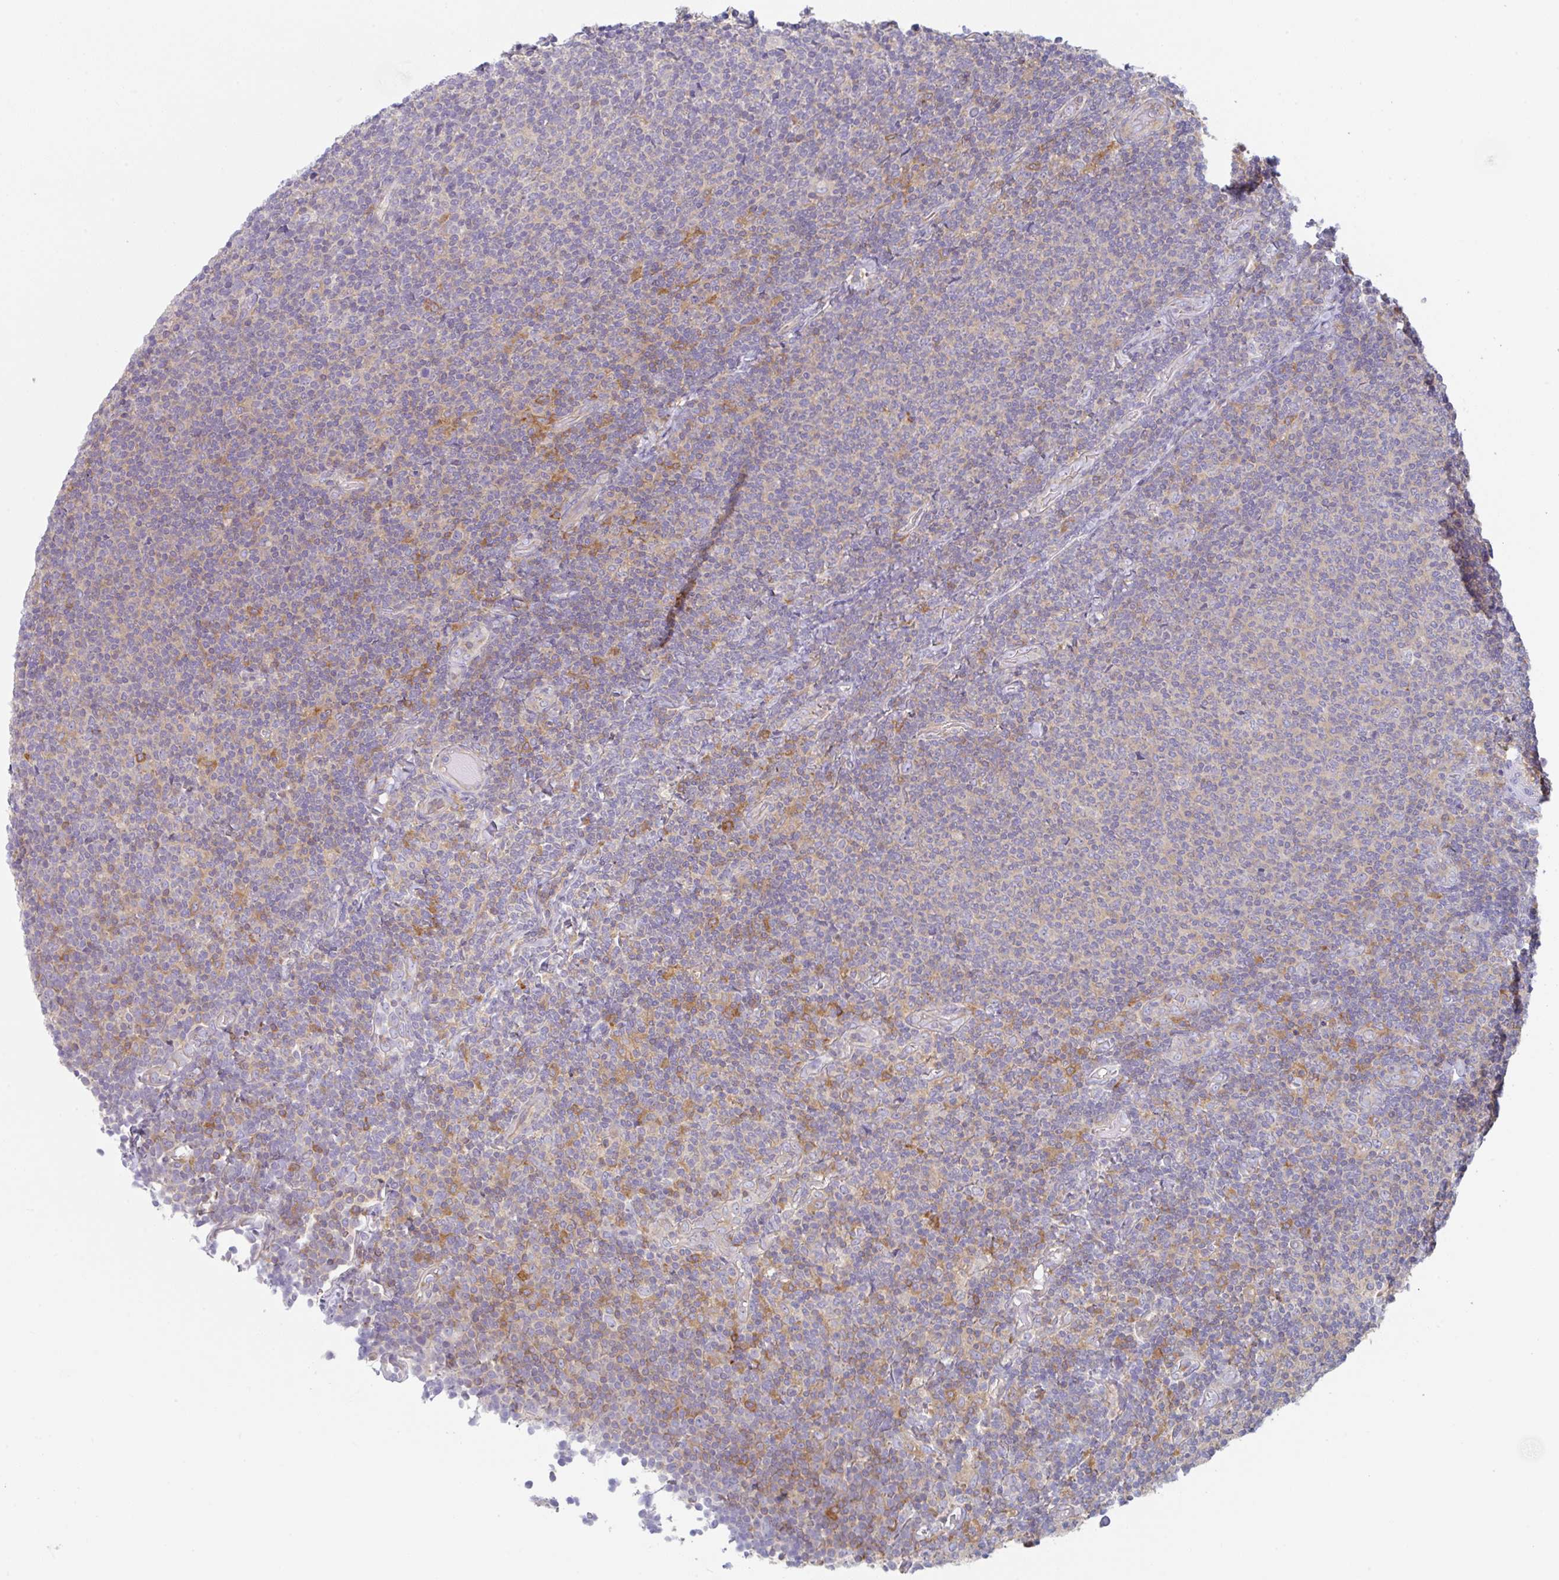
{"staining": {"intensity": "negative", "quantity": "none", "location": "none"}, "tissue": "lymphoma", "cell_type": "Tumor cells", "image_type": "cancer", "snomed": [{"axis": "morphology", "description": "Malignant lymphoma, non-Hodgkin's type, Low grade"}, {"axis": "topography", "description": "Lymph node"}], "caption": "The histopathology image shows no staining of tumor cells in low-grade malignant lymphoma, non-Hodgkin's type.", "gene": "AMPD2", "patient": {"sex": "male", "age": 52}}